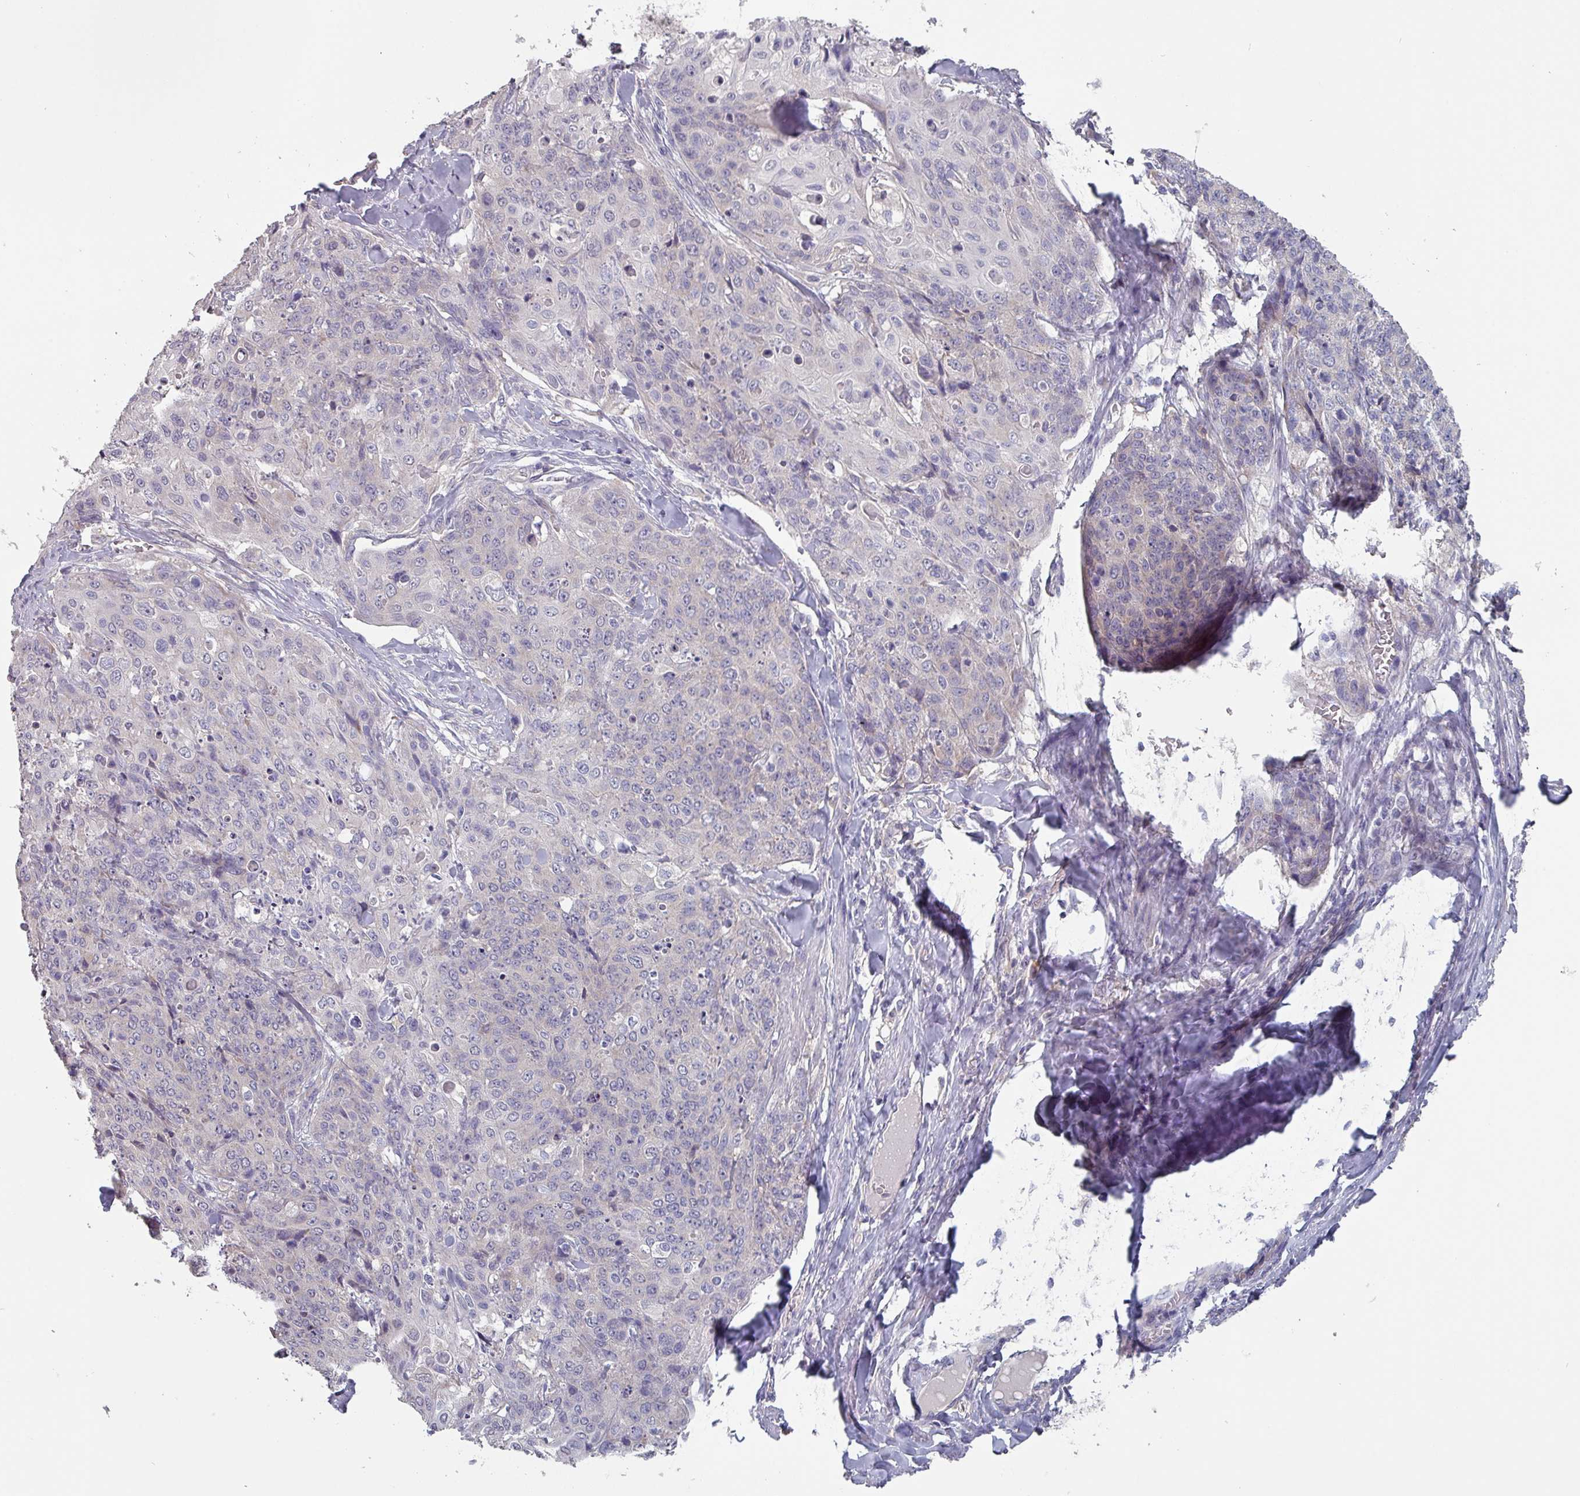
{"staining": {"intensity": "negative", "quantity": "none", "location": "none"}, "tissue": "skin cancer", "cell_type": "Tumor cells", "image_type": "cancer", "snomed": [{"axis": "morphology", "description": "Squamous cell carcinoma, NOS"}, {"axis": "topography", "description": "Skin"}, {"axis": "topography", "description": "Vulva"}], "caption": "IHC of skin cancer demonstrates no expression in tumor cells.", "gene": "PRAMEF8", "patient": {"sex": "female", "age": 85}}